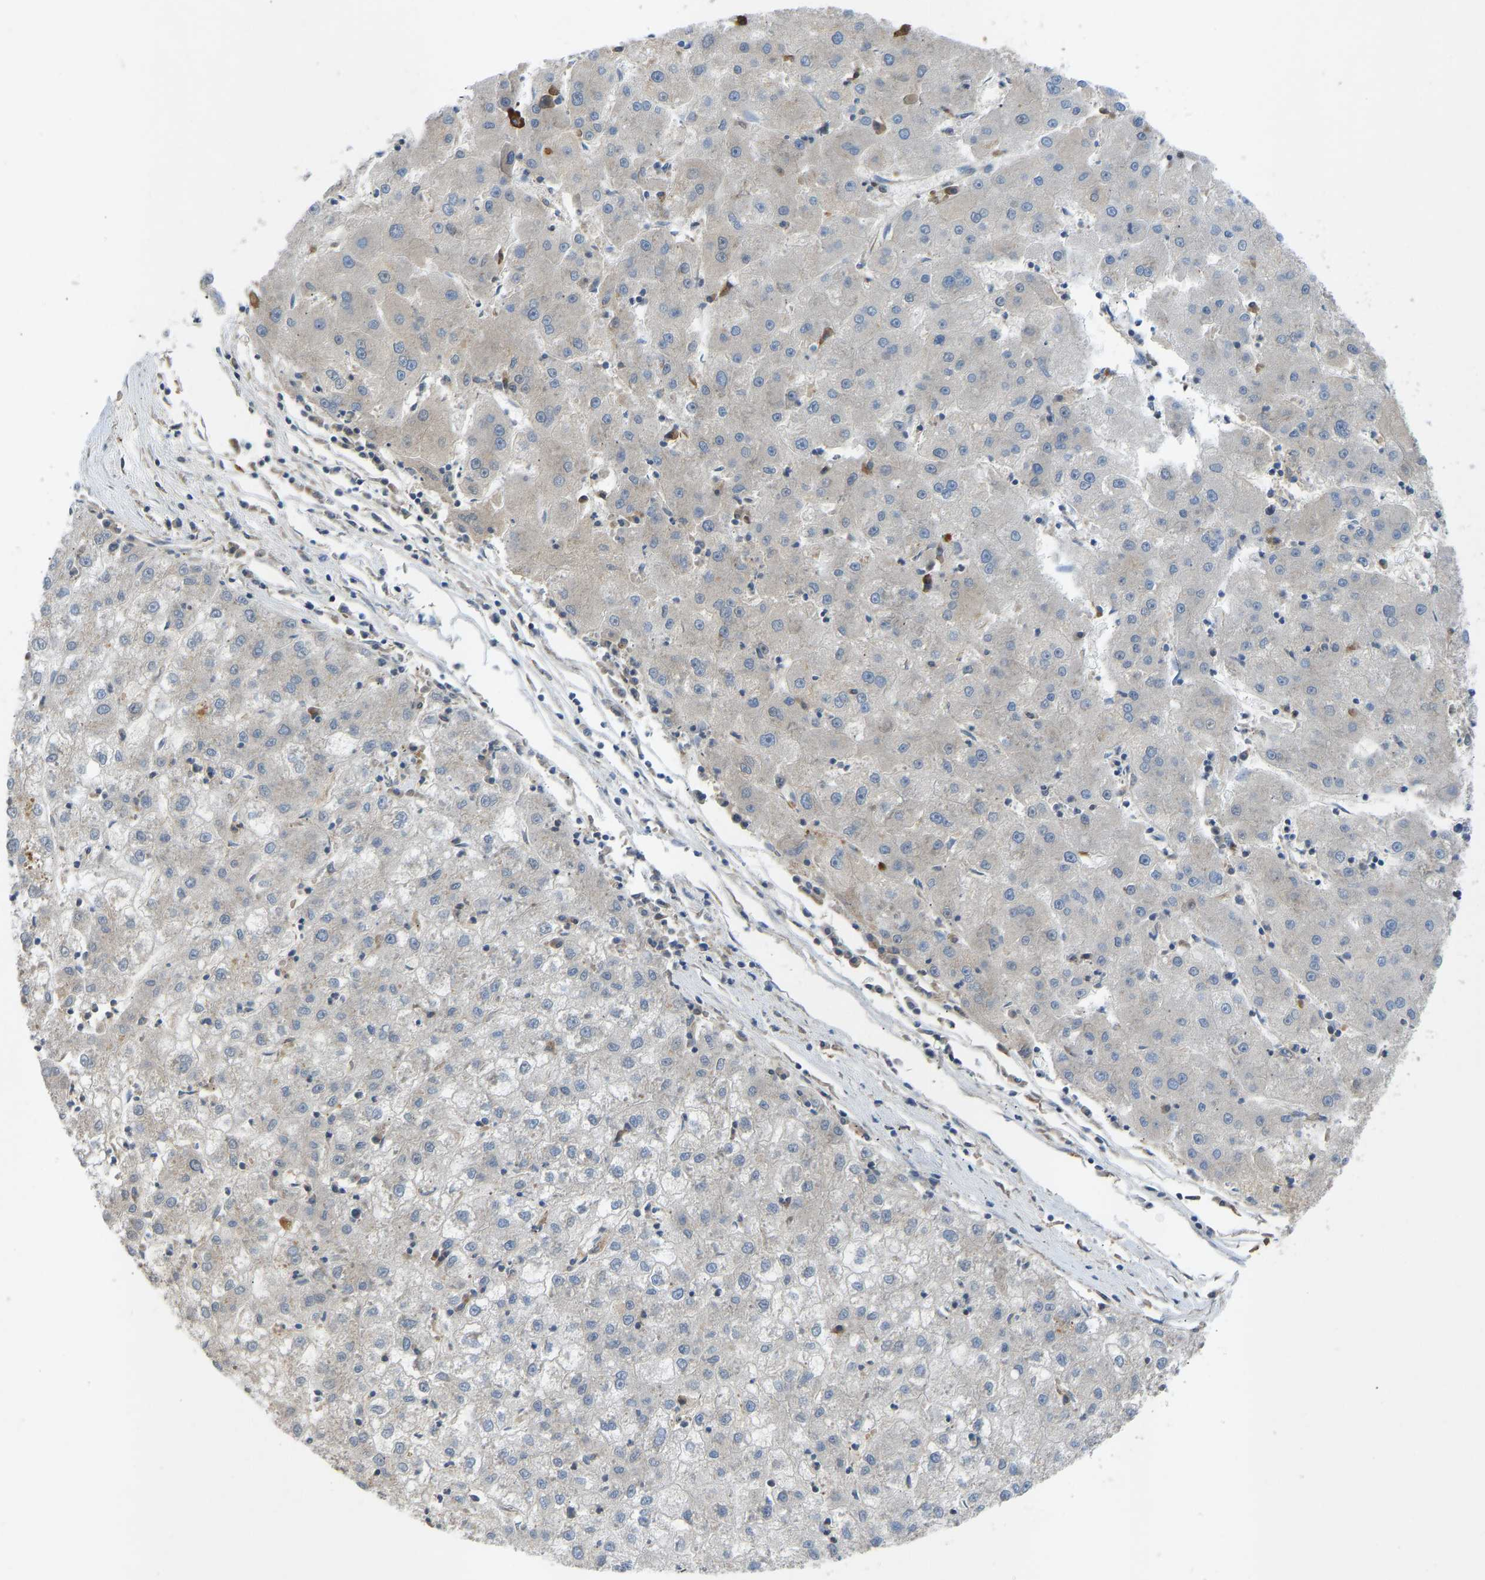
{"staining": {"intensity": "negative", "quantity": "none", "location": "none"}, "tissue": "liver cancer", "cell_type": "Tumor cells", "image_type": "cancer", "snomed": [{"axis": "morphology", "description": "Carcinoma, Hepatocellular, NOS"}, {"axis": "topography", "description": "Liver"}], "caption": "Immunohistochemistry (IHC) micrograph of neoplastic tissue: human hepatocellular carcinoma (liver) stained with DAB shows no significant protein staining in tumor cells.", "gene": "ZNF251", "patient": {"sex": "male", "age": 72}}